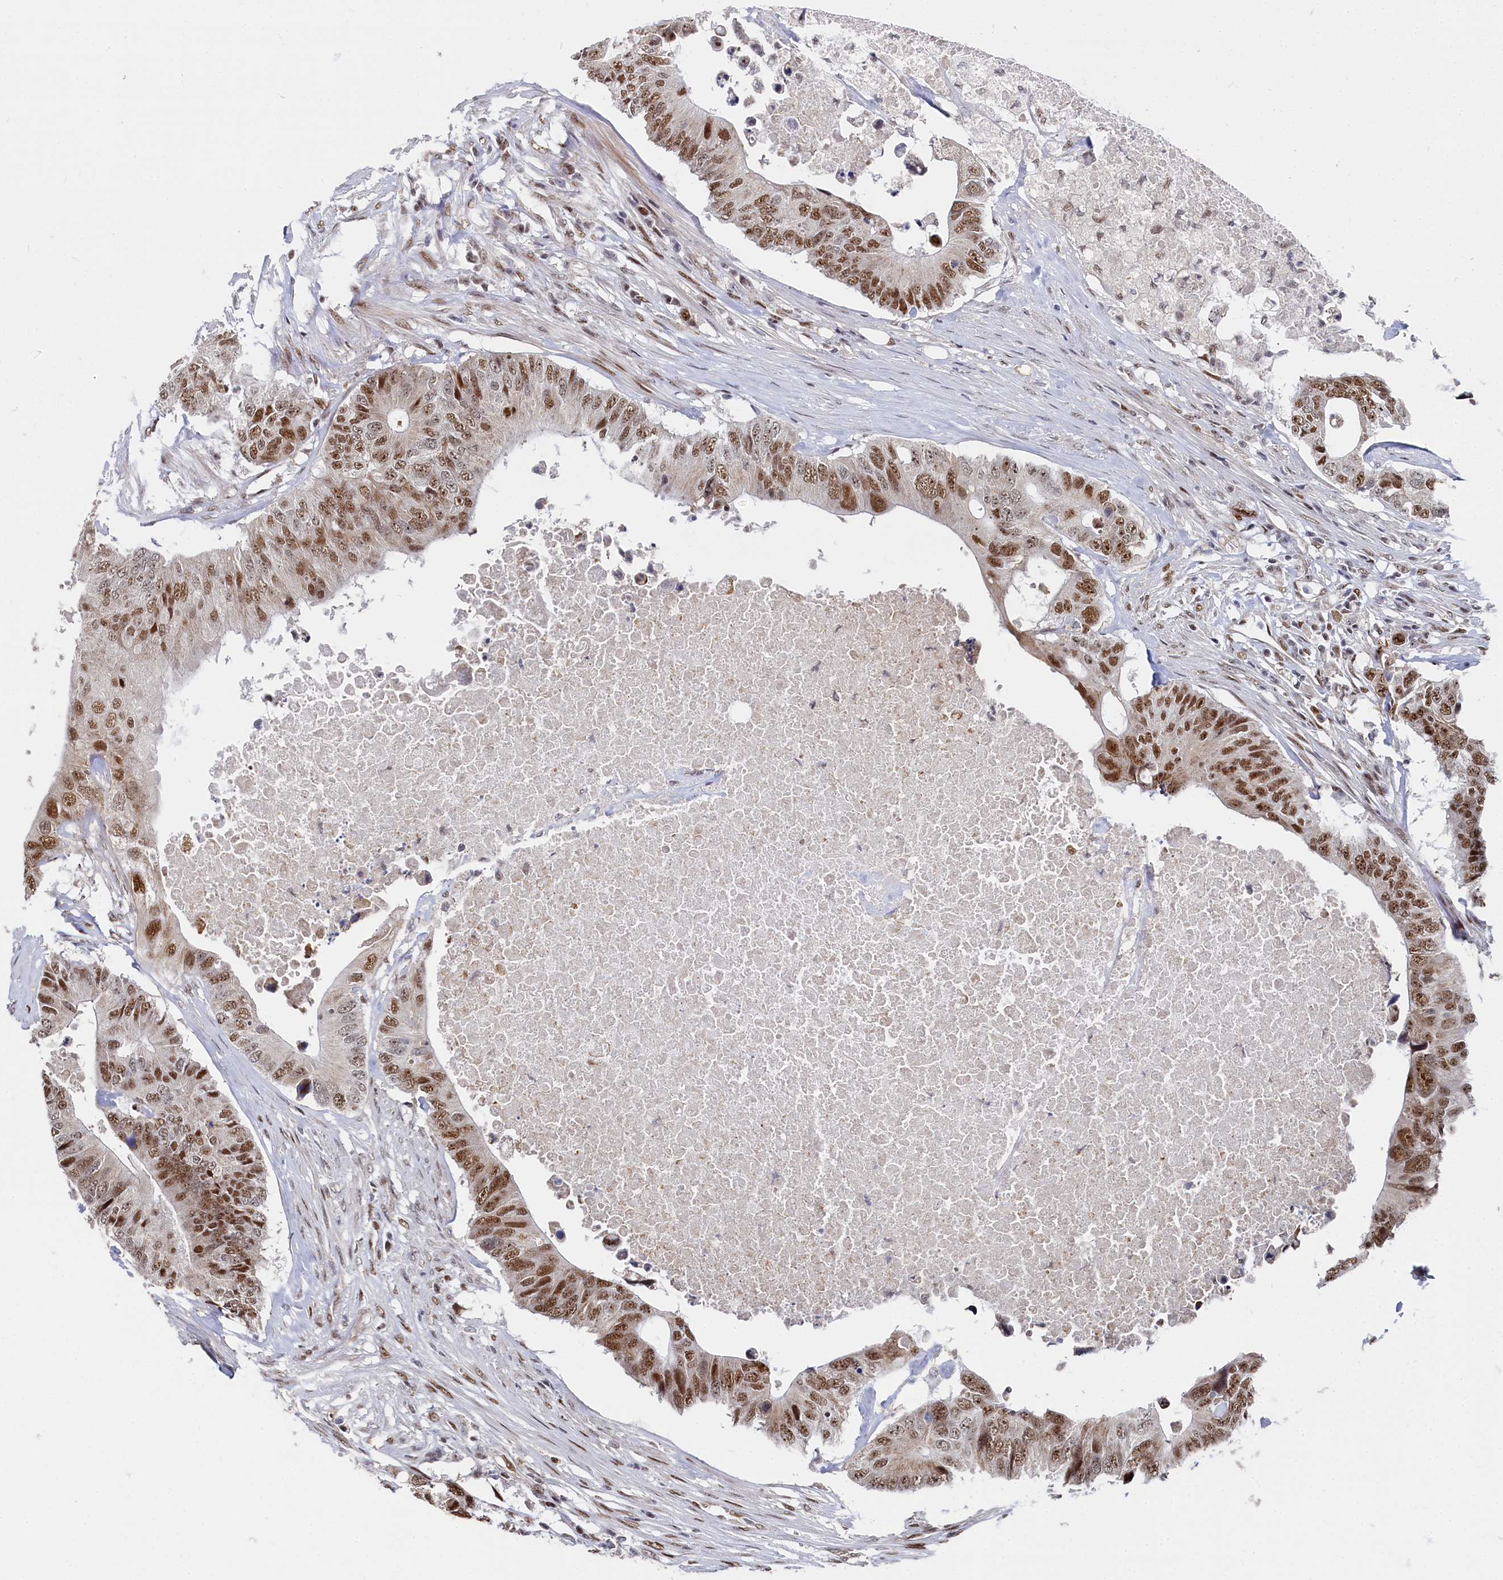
{"staining": {"intensity": "moderate", "quantity": ">75%", "location": "nuclear"}, "tissue": "colorectal cancer", "cell_type": "Tumor cells", "image_type": "cancer", "snomed": [{"axis": "morphology", "description": "Adenocarcinoma, NOS"}, {"axis": "topography", "description": "Colon"}], "caption": "This histopathology image demonstrates immunohistochemistry (IHC) staining of human adenocarcinoma (colorectal), with medium moderate nuclear positivity in approximately >75% of tumor cells.", "gene": "BUB3", "patient": {"sex": "male", "age": 71}}